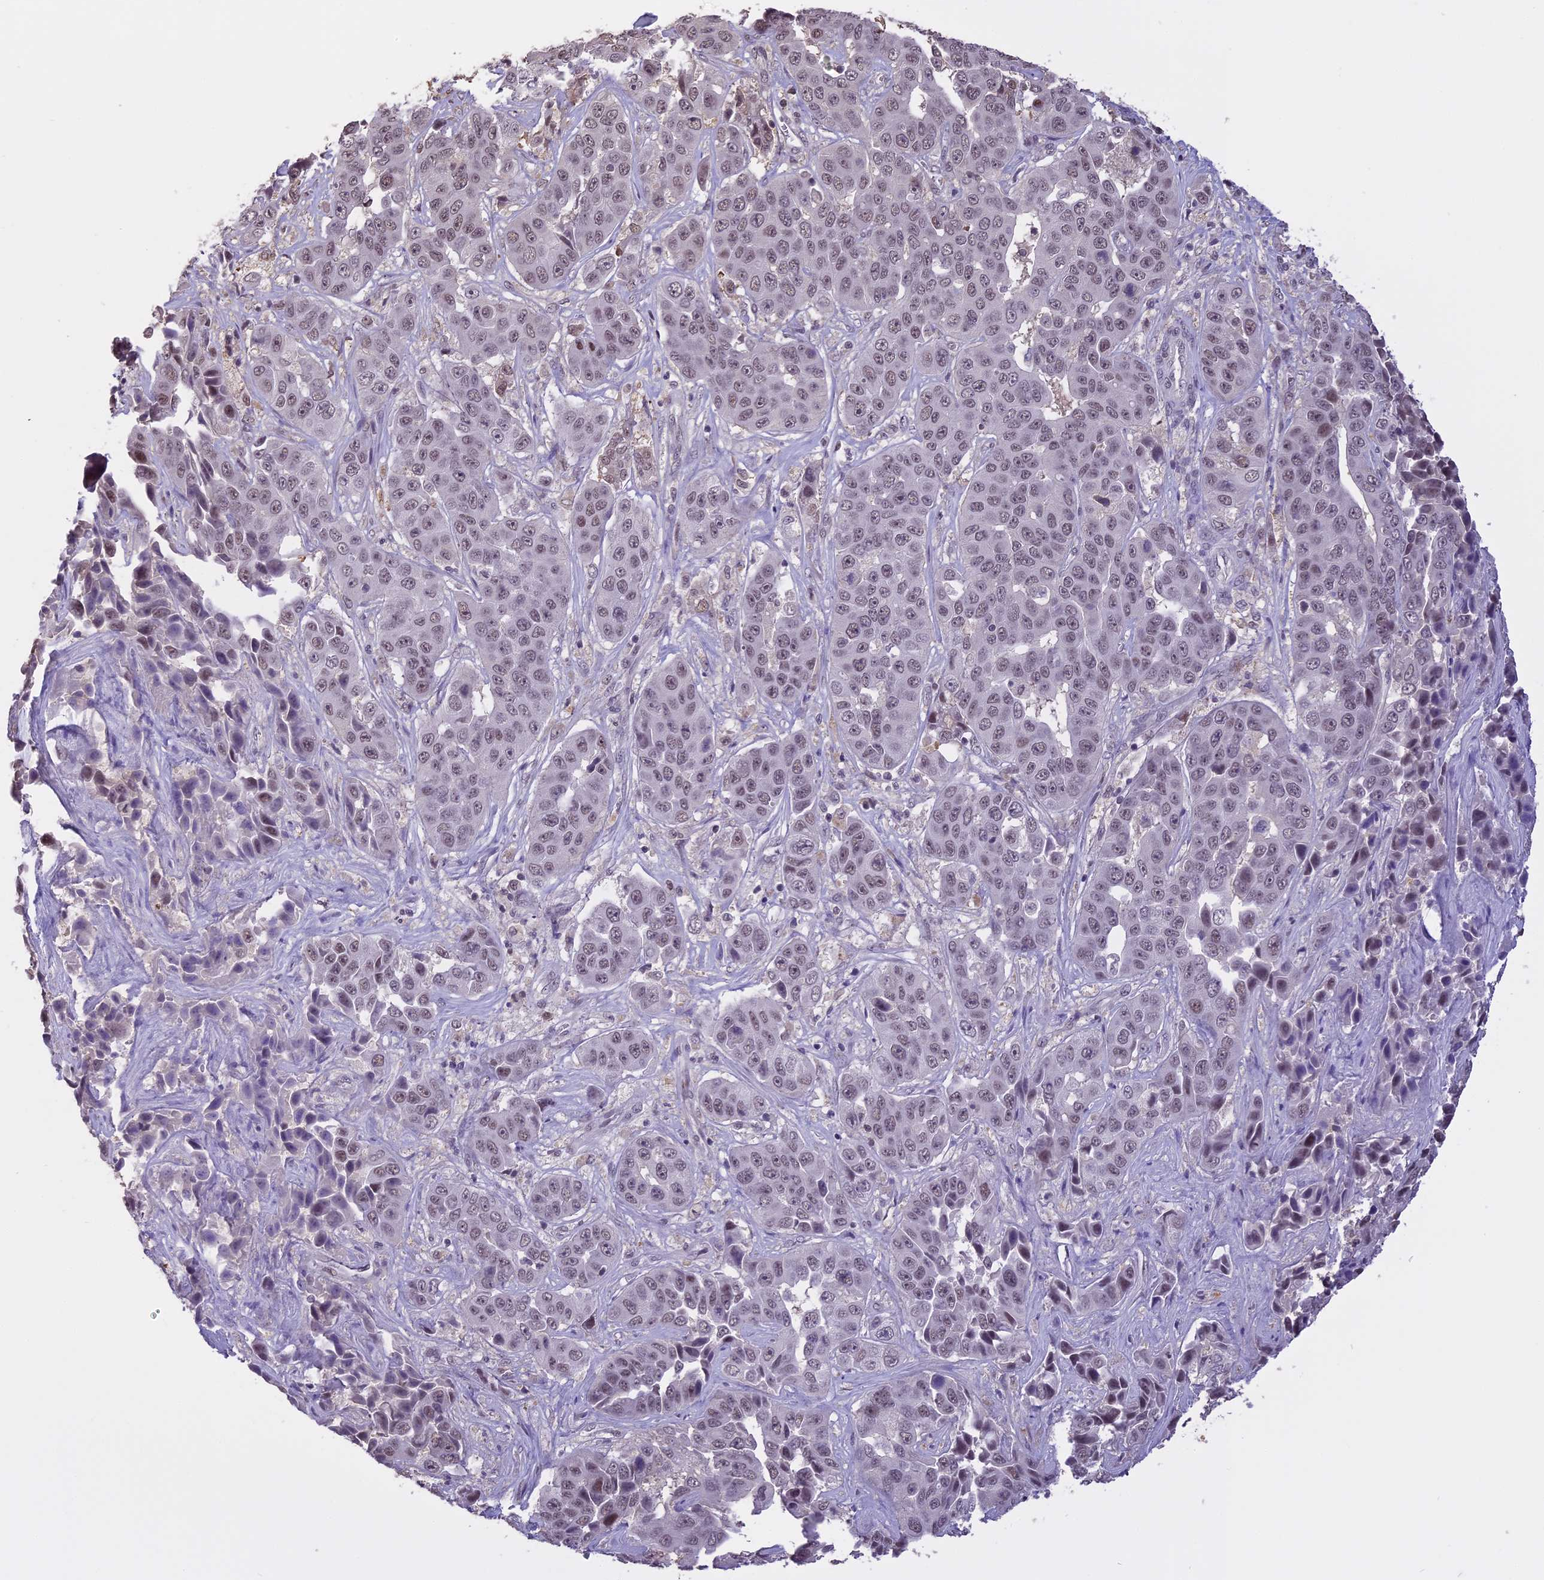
{"staining": {"intensity": "weak", "quantity": "25%-75%", "location": "nuclear"}, "tissue": "liver cancer", "cell_type": "Tumor cells", "image_type": "cancer", "snomed": [{"axis": "morphology", "description": "Cholangiocarcinoma"}, {"axis": "topography", "description": "Liver"}], "caption": "Brown immunohistochemical staining in human liver cholangiocarcinoma reveals weak nuclear staining in about 25%-75% of tumor cells.", "gene": "TIGD7", "patient": {"sex": "female", "age": 52}}